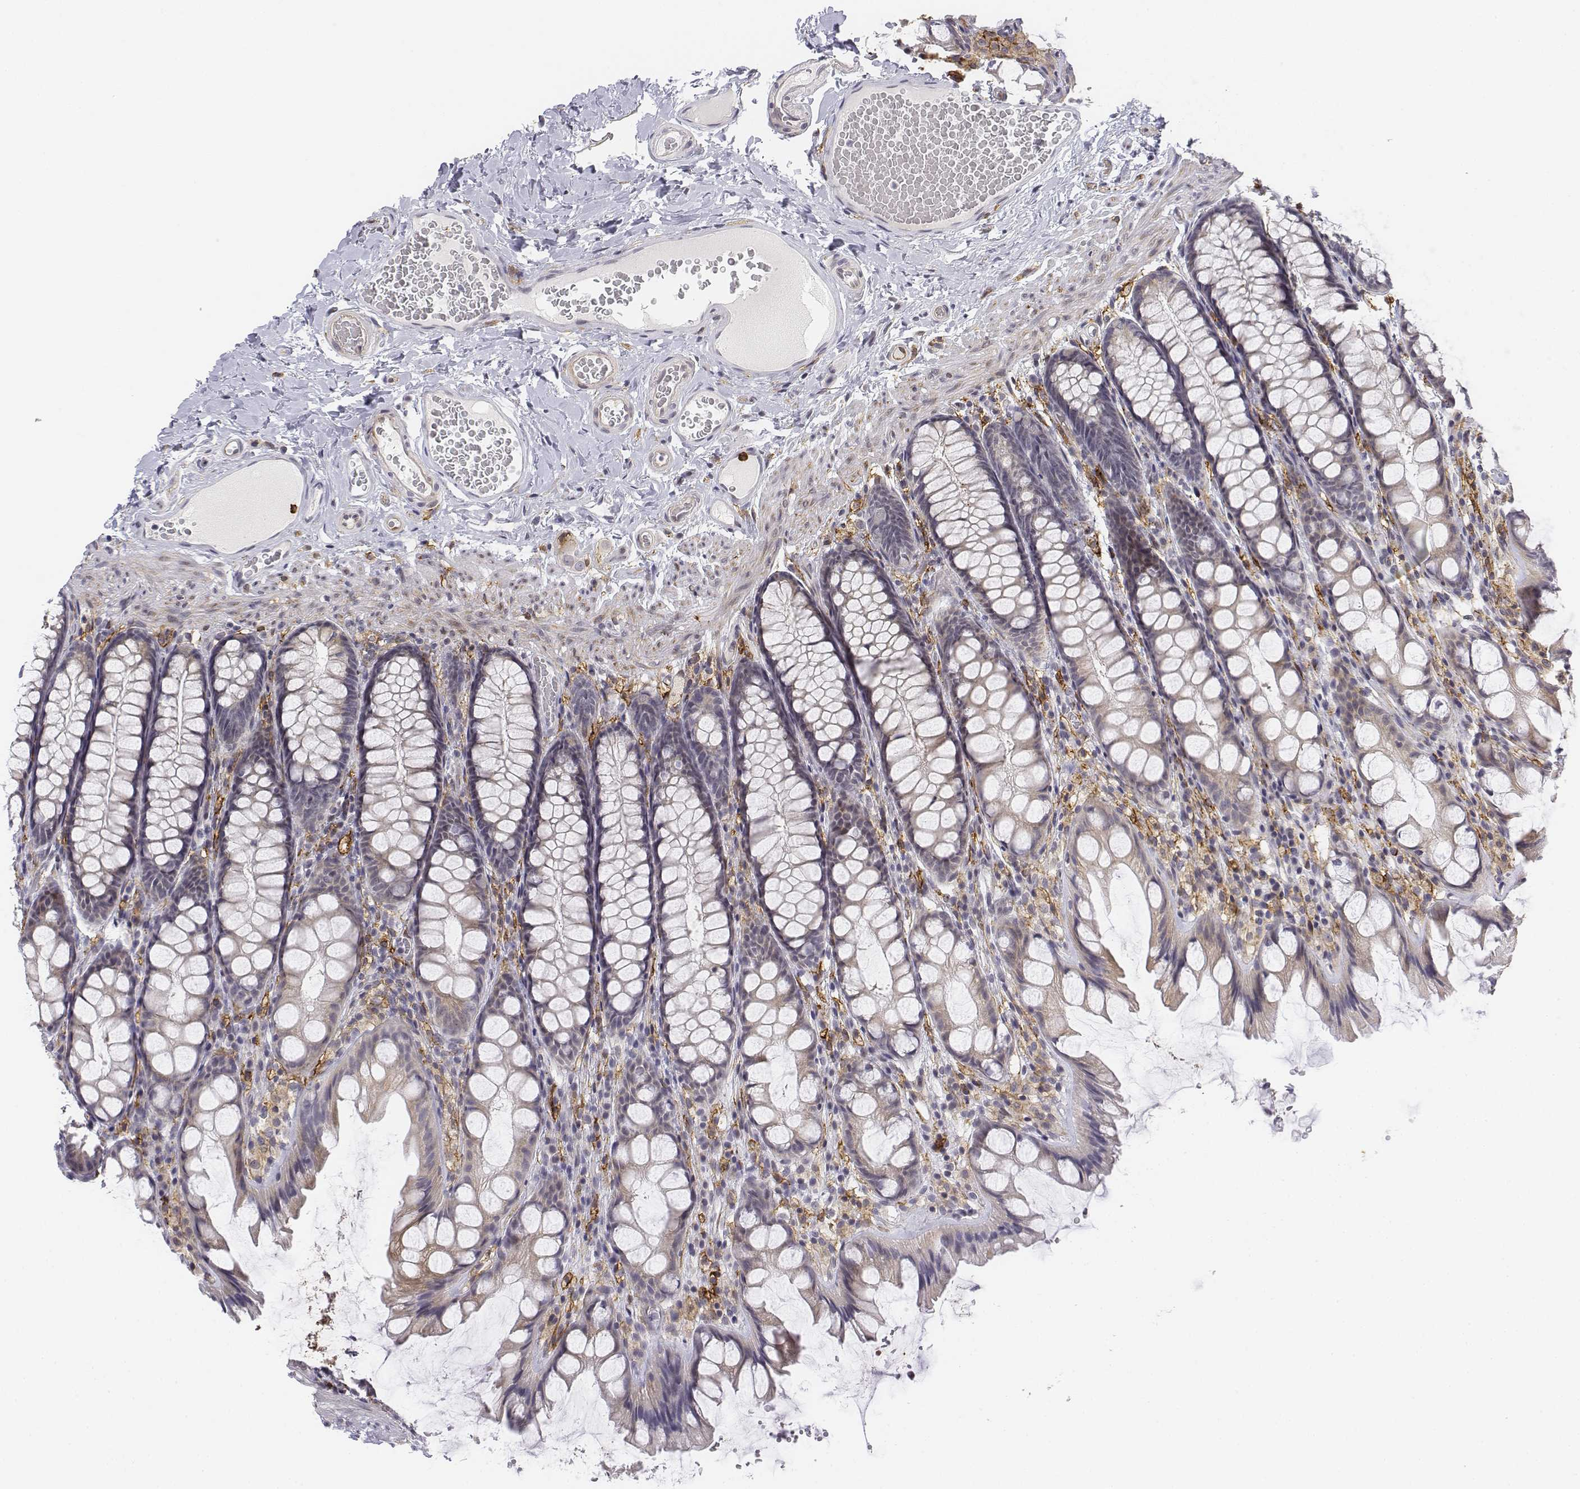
{"staining": {"intensity": "negative", "quantity": "none", "location": "none"}, "tissue": "colon", "cell_type": "Endothelial cells", "image_type": "normal", "snomed": [{"axis": "morphology", "description": "Normal tissue, NOS"}, {"axis": "topography", "description": "Colon"}], "caption": "Endothelial cells show no significant staining in unremarkable colon. Brightfield microscopy of immunohistochemistry (IHC) stained with DAB (3,3'-diaminobenzidine) (brown) and hematoxylin (blue), captured at high magnification.", "gene": "CD14", "patient": {"sex": "male", "age": 47}}